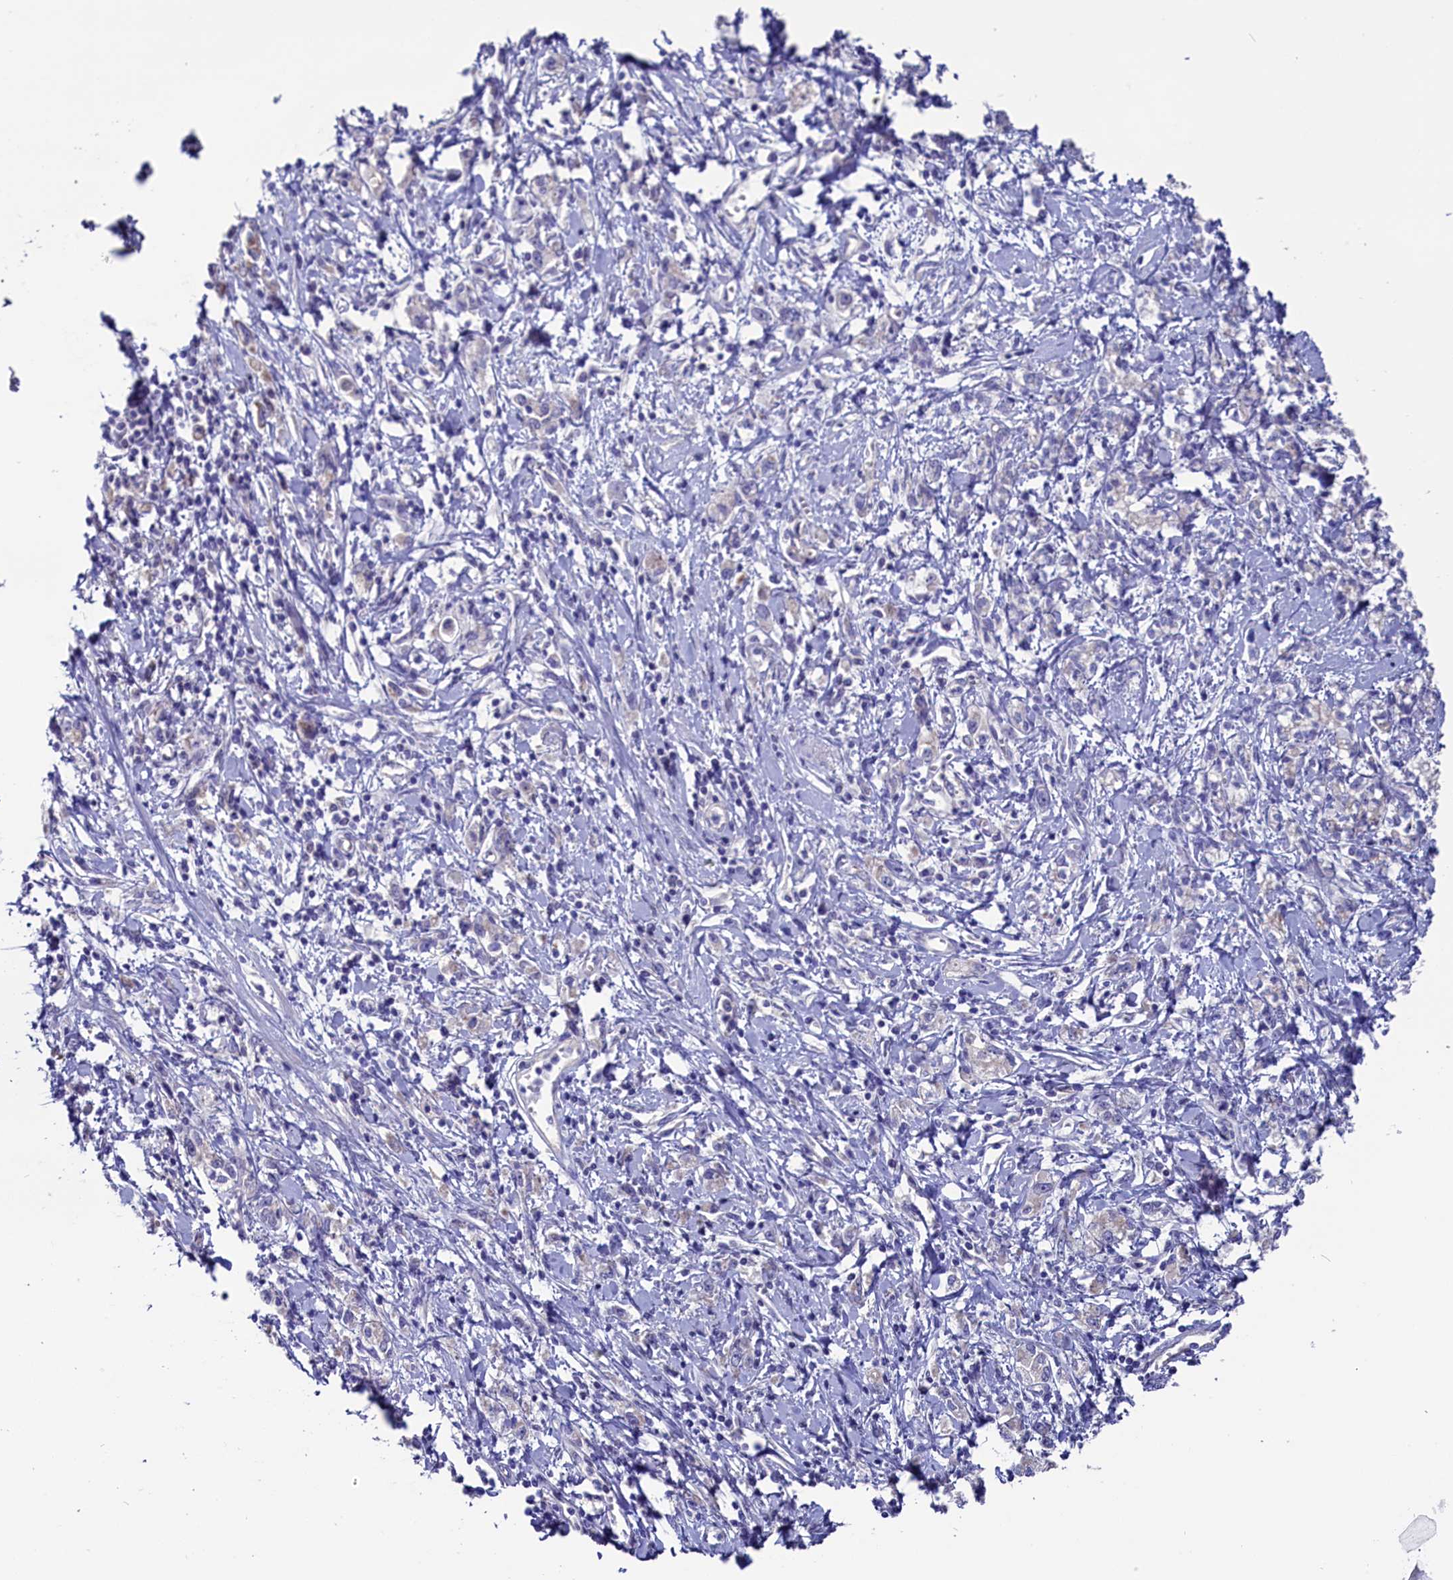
{"staining": {"intensity": "negative", "quantity": "none", "location": "none"}, "tissue": "stomach cancer", "cell_type": "Tumor cells", "image_type": "cancer", "snomed": [{"axis": "morphology", "description": "Adenocarcinoma, NOS"}, {"axis": "topography", "description": "Stomach"}], "caption": "Immunohistochemistry image of neoplastic tissue: adenocarcinoma (stomach) stained with DAB shows no significant protein staining in tumor cells. The staining is performed using DAB (3,3'-diaminobenzidine) brown chromogen with nuclei counter-stained in using hematoxylin.", "gene": "CIAPIN1", "patient": {"sex": "female", "age": 76}}